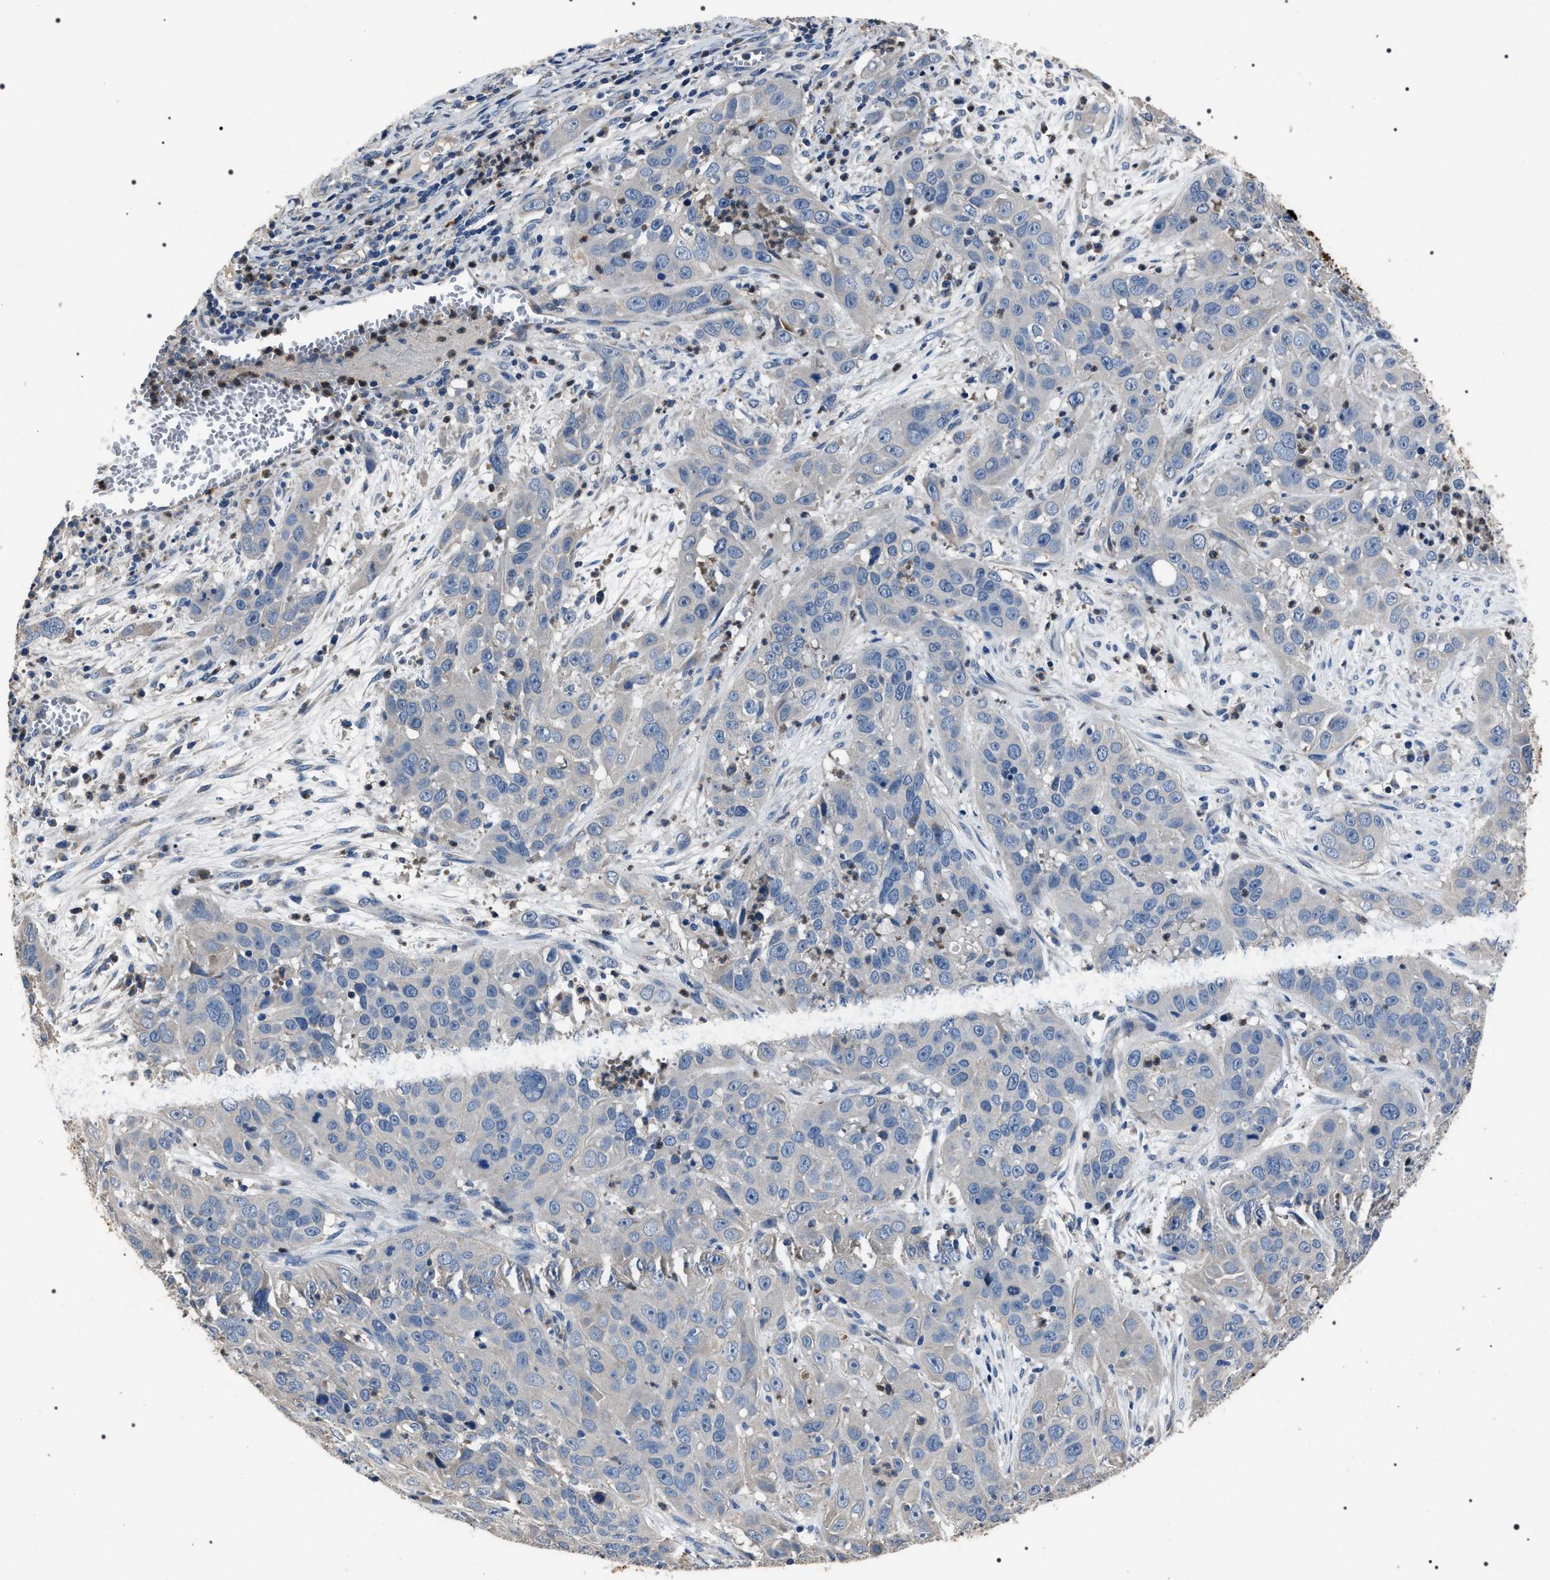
{"staining": {"intensity": "negative", "quantity": "none", "location": "none"}, "tissue": "cervical cancer", "cell_type": "Tumor cells", "image_type": "cancer", "snomed": [{"axis": "morphology", "description": "Squamous cell carcinoma, NOS"}, {"axis": "topography", "description": "Cervix"}], "caption": "Immunohistochemistry micrograph of human cervical squamous cell carcinoma stained for a protein (brown), which demonstrates no positivity in tumor cells.", "gene": "TRIM54", "patient": {"sex": "female", "age": 32}}